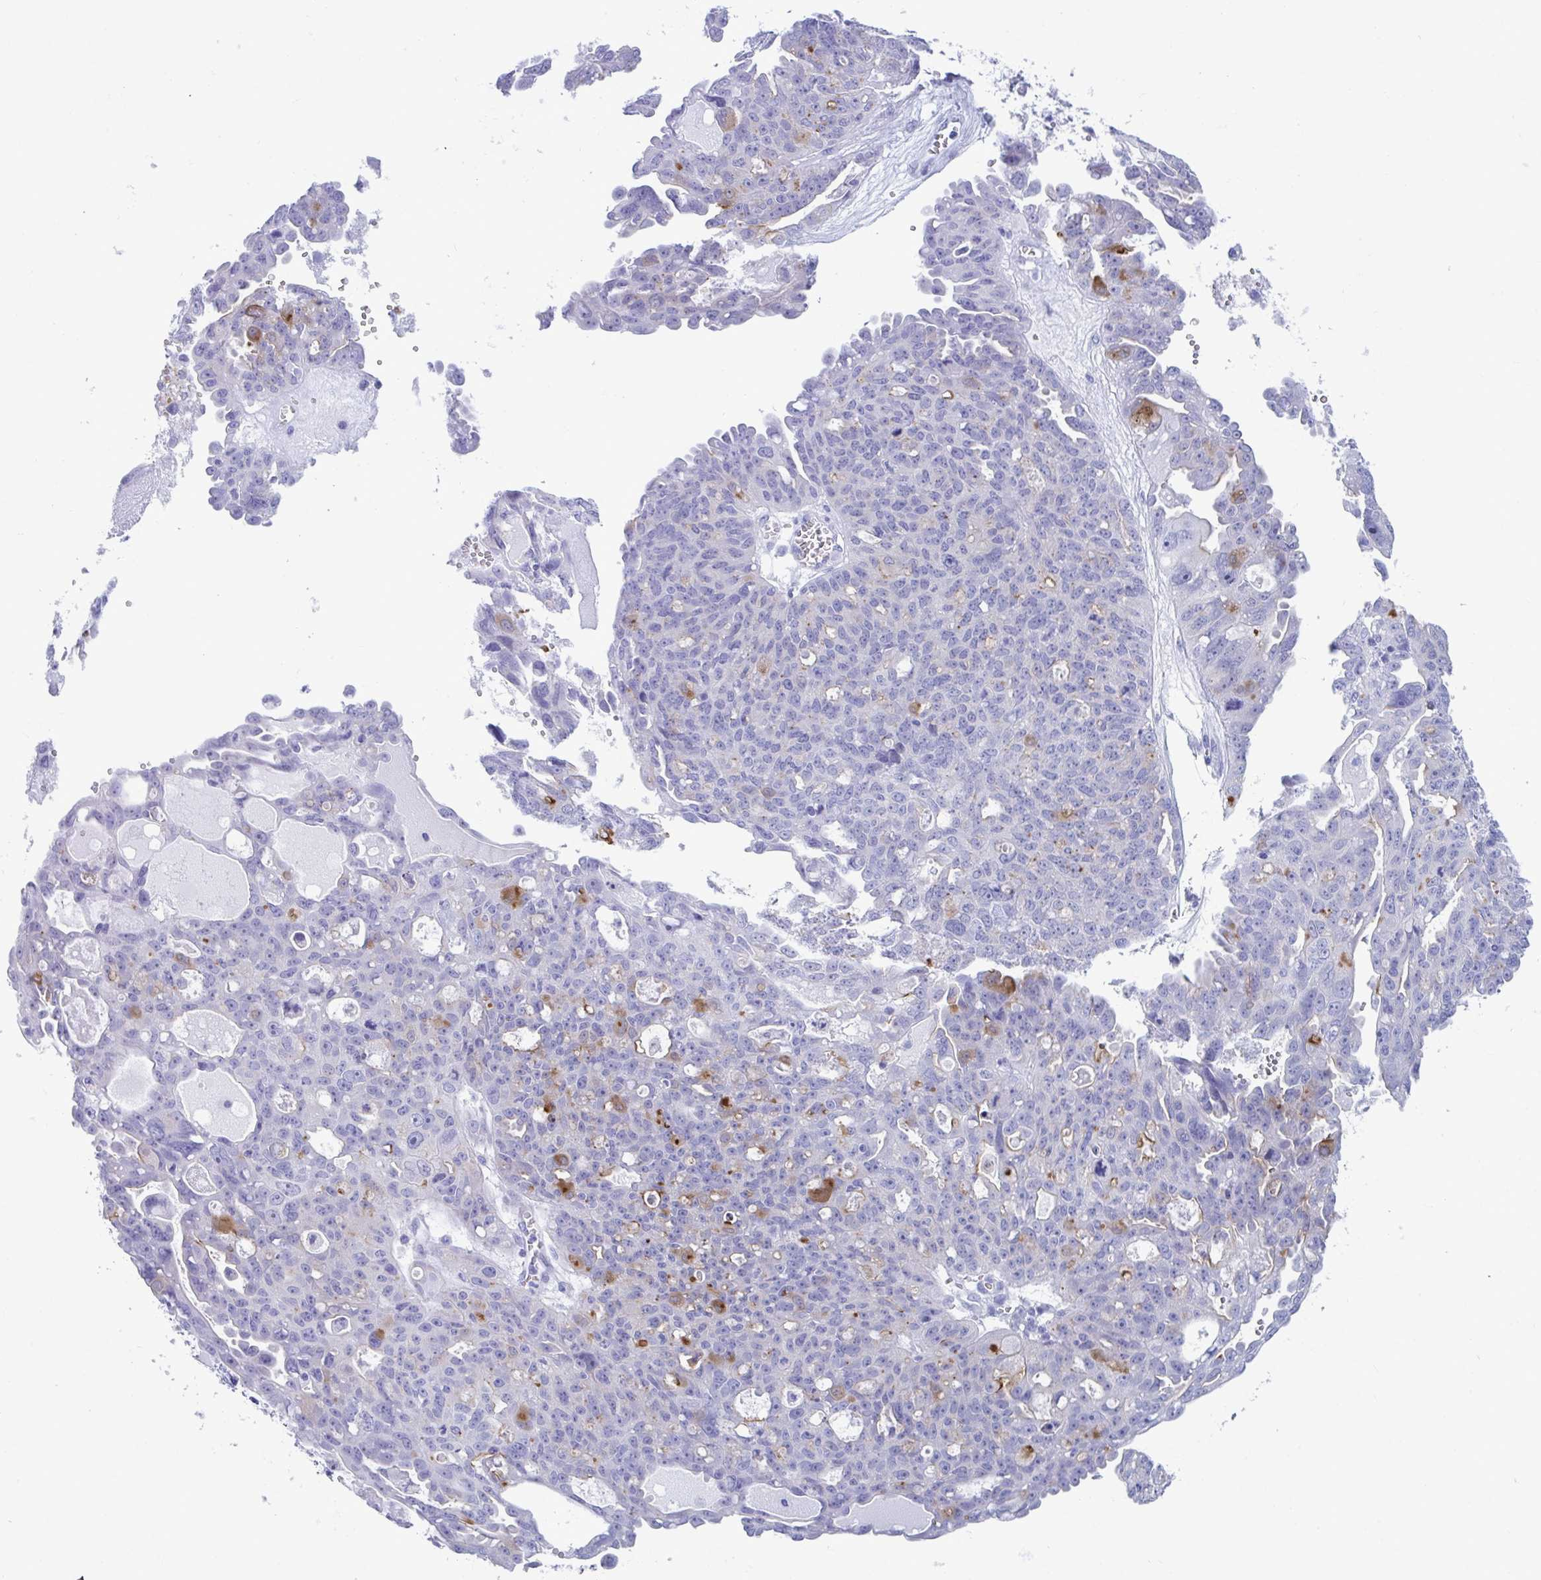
{"staining": {"intensity": "moderate", "quantity": "<25%", "location": "cytoplasmic/membranous,nuclear"}, "tissue": "ovarian cancer", "cell_type": "Tumor cells", "image_type": "cancer", "snomed": [{"axis": "morphology", "description": "Carcinoma, endometroid"}, {"axis": "topography", "description": "Ovary"}], "caption": "This is an image of immunohistochemistry staining of ovarian endometroid carcinoma, which shows moderate expression in the cytoplasmic/membranous and nuclear of tumor cells.", "gene": "TTC30B", "patient": {"sex": "female", "age": 70}}